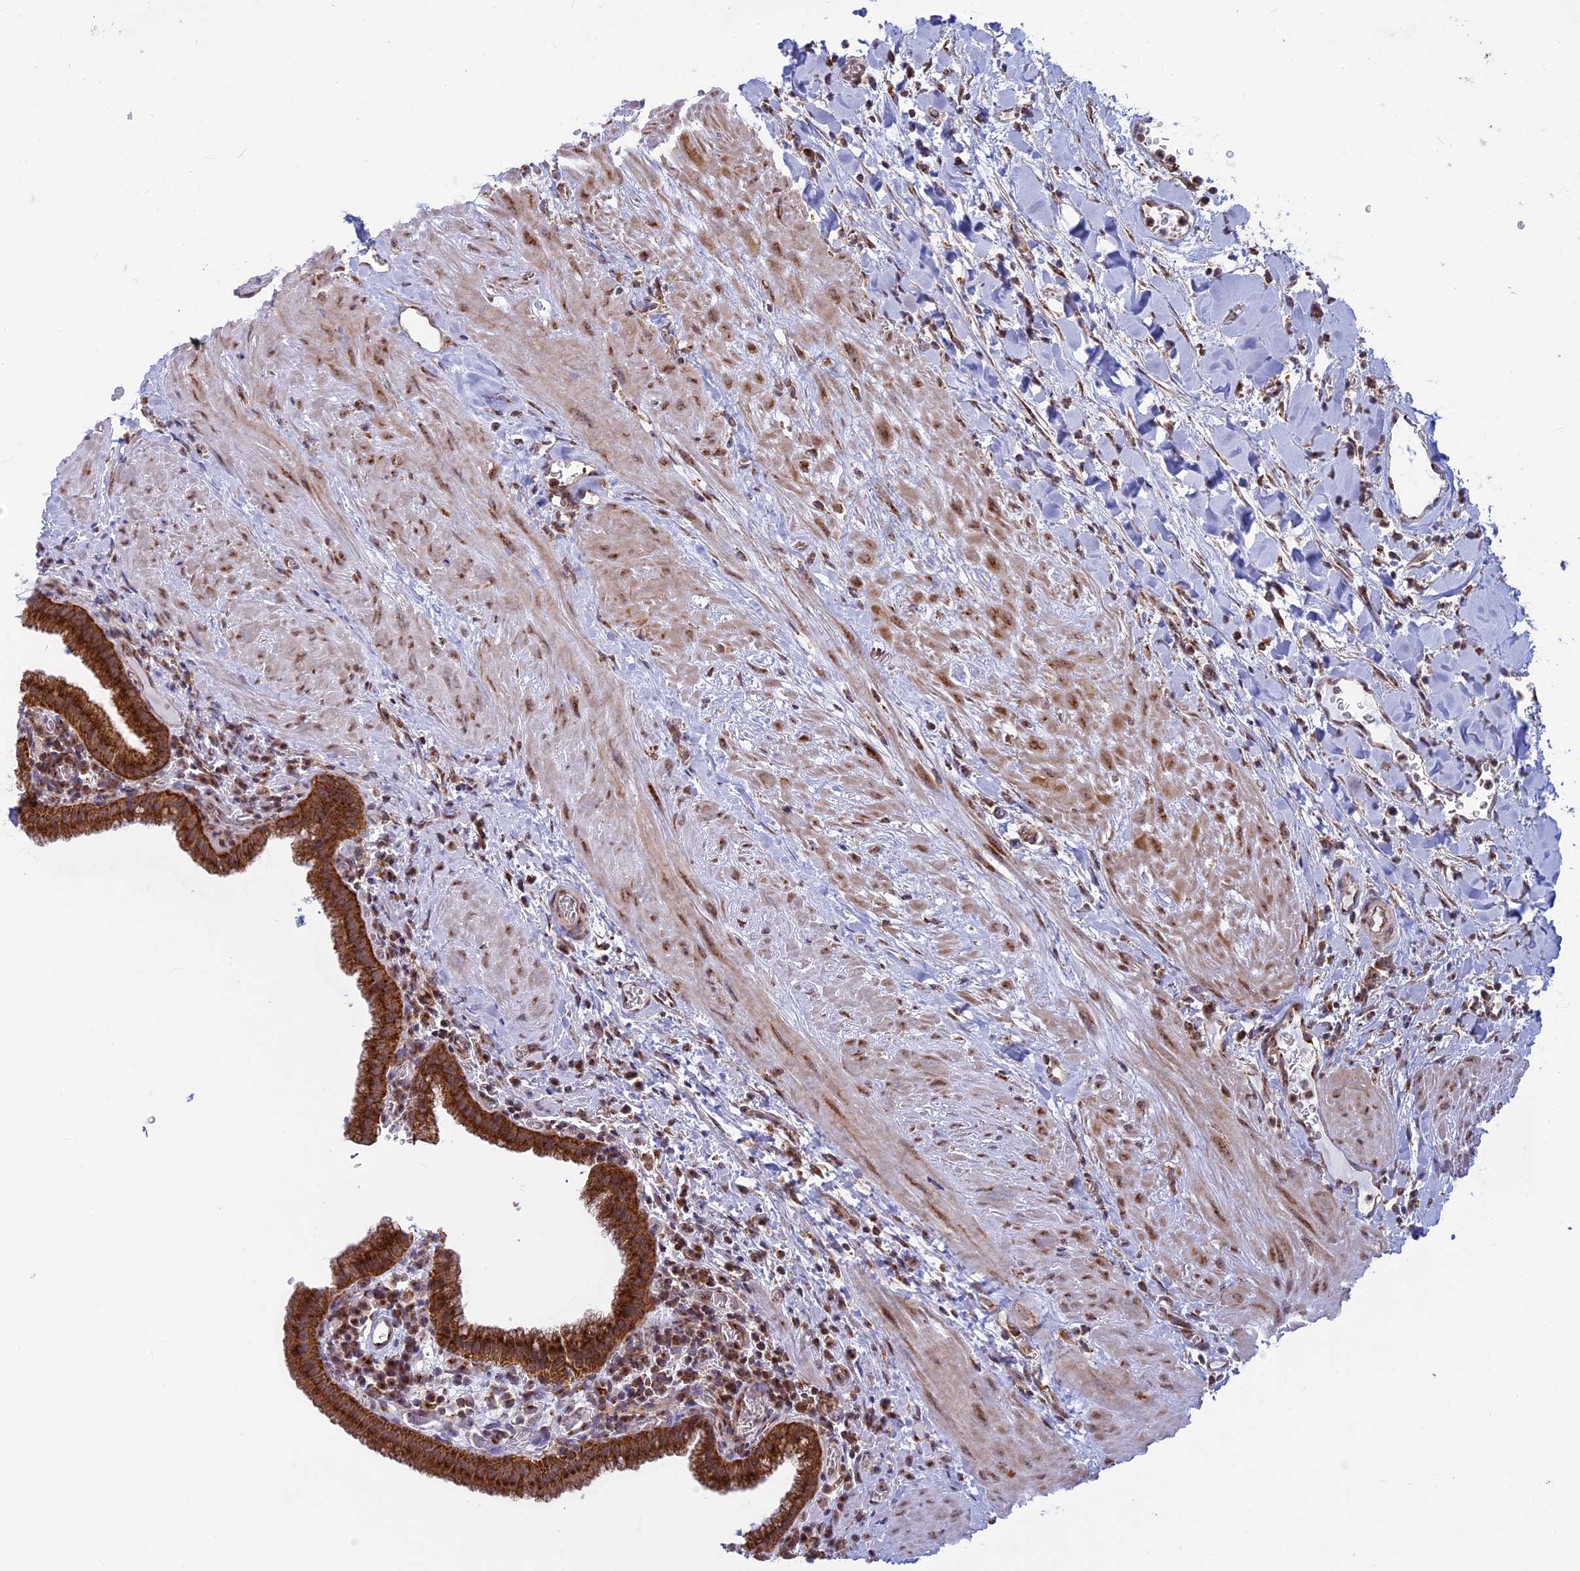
{"staining": {"intensity": "strong", "quantity": ">75%", "location": "cytoplasmic/membranous"}, "tissue": "gallbladder", "cell_type": "Glandular cells", "image_type": "normal", "snomed": [{"axis": "morphology", "description": "Normal tissue, NOS"}, {"axis": "topography", "description": "Gallbladder"}], "caption": "Immunohistochemistry (IHC) (DAB (3,3'-diaminobenzidine)) staining of unremarkable gallbladder exhibits strong cytoplasmic/membranous protein expression in about >75% of glandular cells. (IHC, brightfield microscopy, high magnification).", "gene": "CLINT1", "patient": {"sex": "male", "age": 78}}